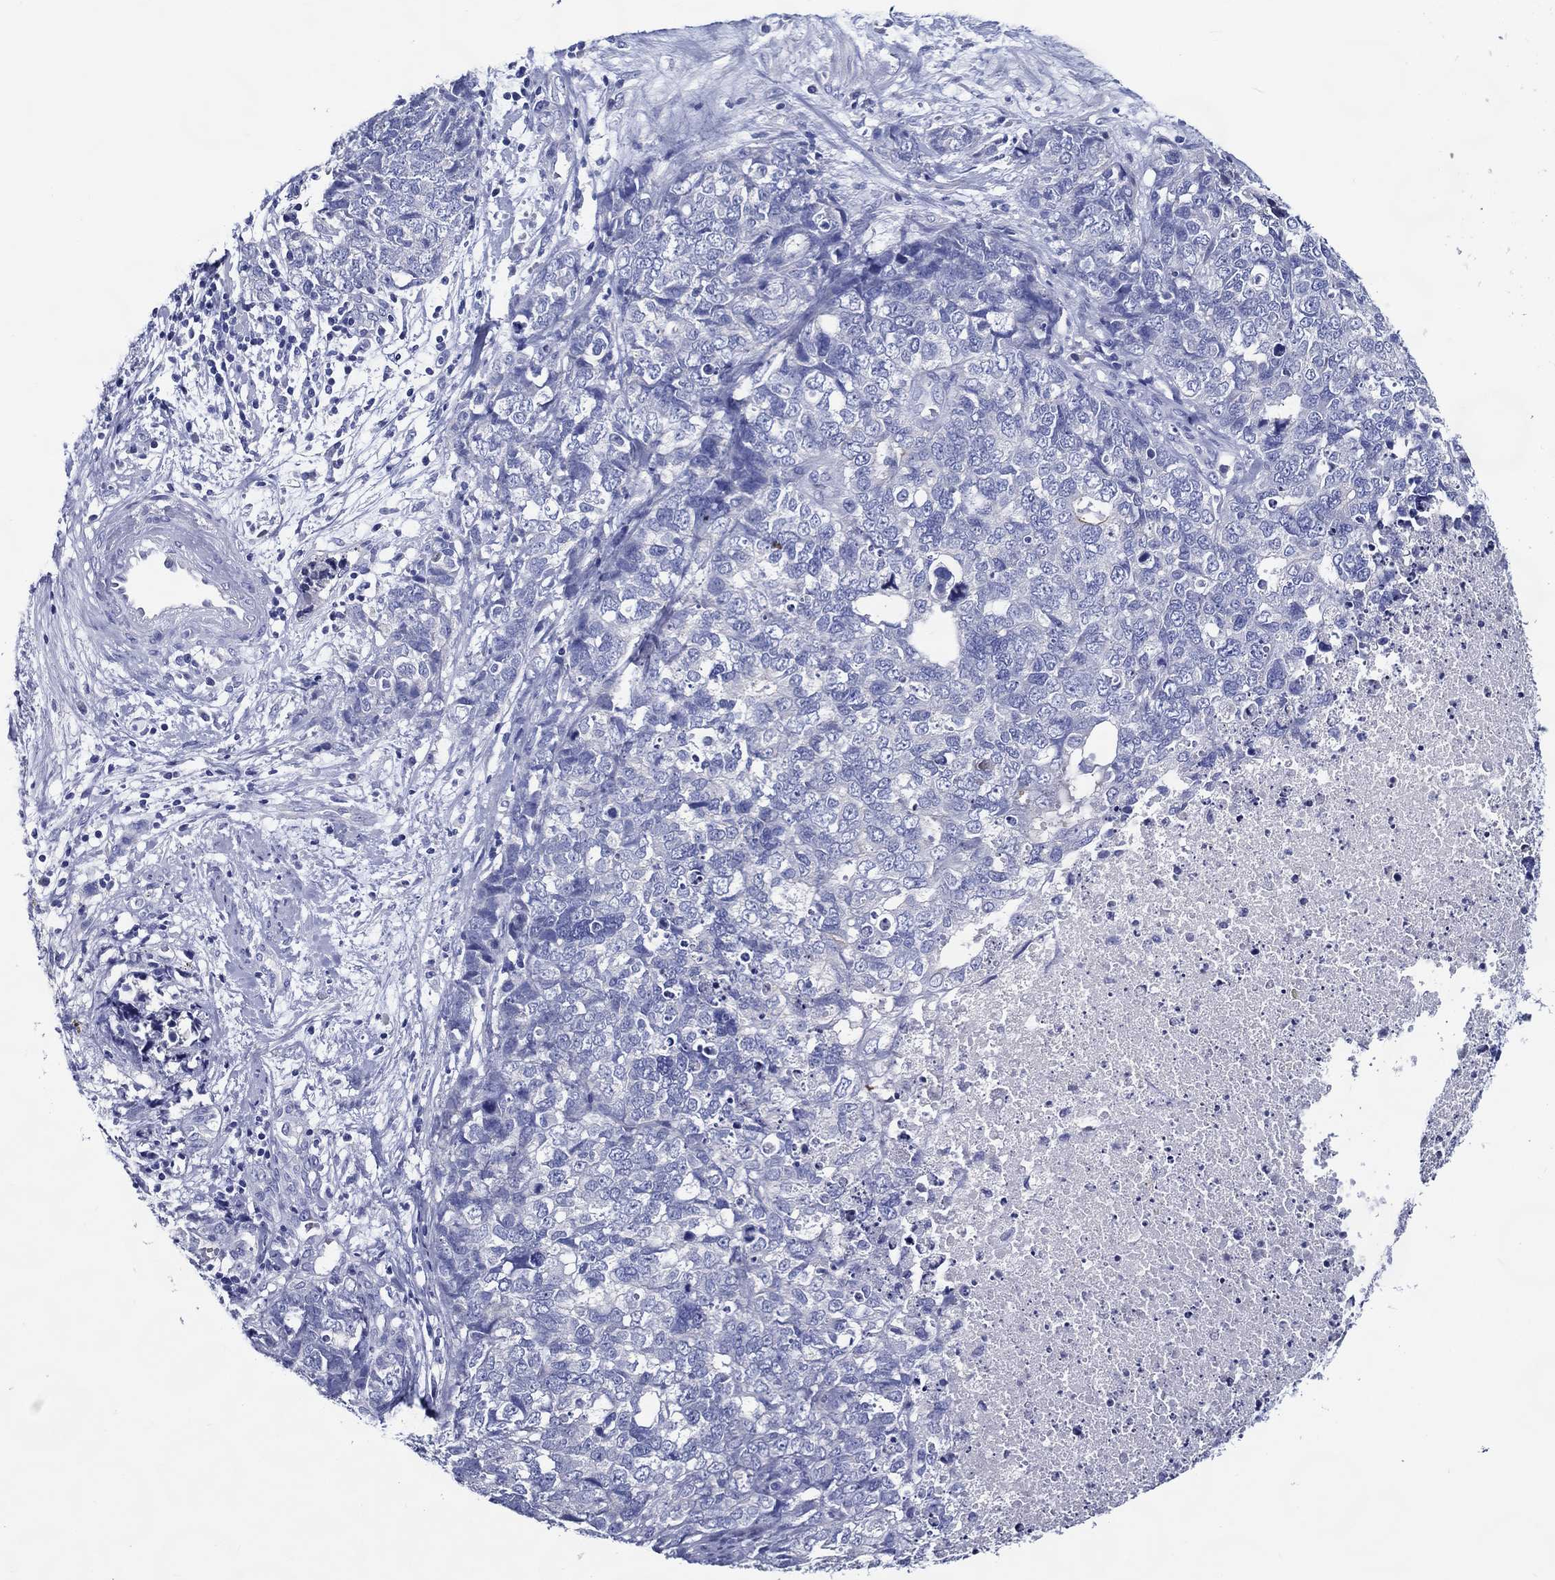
{"staining": {"intensity": "negative", "quantity": "none", "location": "none"}, "tissue": "cervical cancer", "cell_type": "Tumor cells", "image_type": "cancer", "snomed": [{"axis": "morphology", "description": "Squamous cell carcinoma, NOS"}, {"axis": "topography", "description": "Cervix"}], "caption": "This is an immunohistochemistry (IHC) histopathology image of human cervical cancer (squamous cell carcinoma). There is no staining in tumor cells.", "gene": "ACE2", "patient": {"sex": "female", "age": 63}}